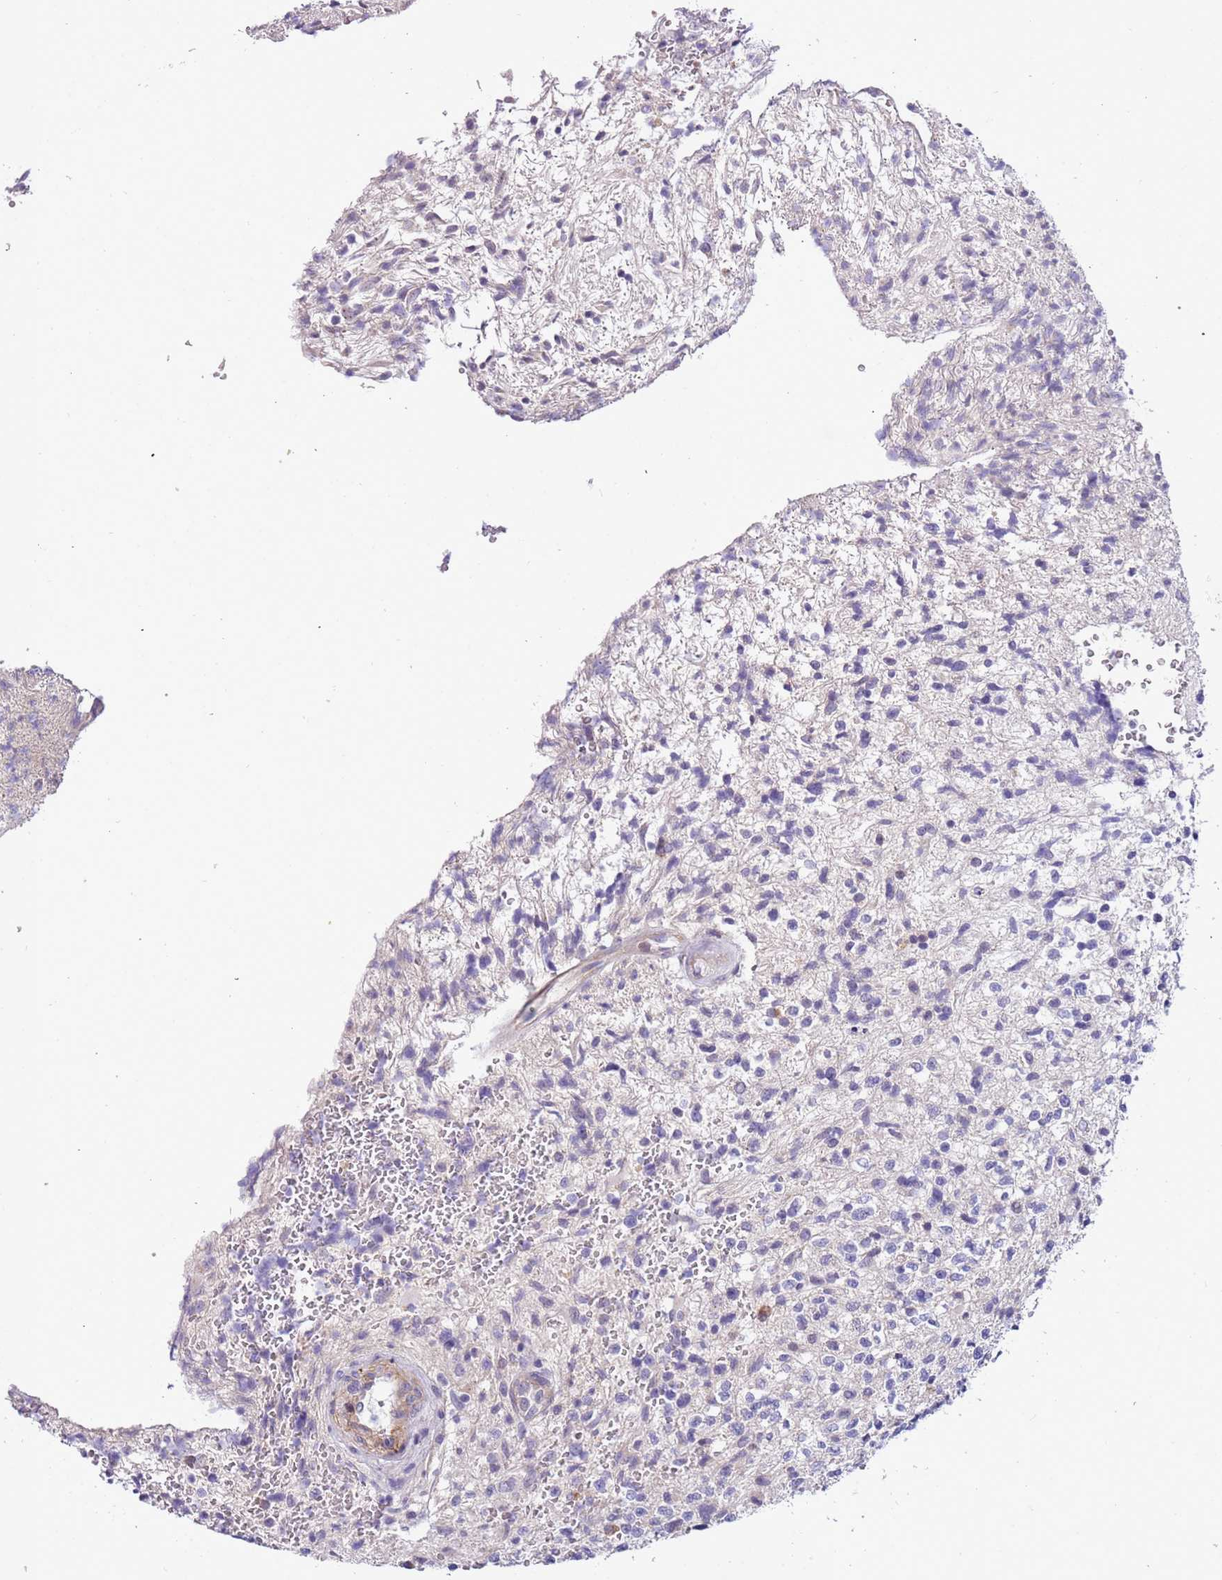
{"staining": {"intensity": "negative", "quantity": "none", "location": "none"}, "tissue": "glioma", "cell_type": "Tumor cells", "image_type": "cancer", "snomed": [{"axis": "morphology", "description": "Glioma, malignant, High grade"}, {"axis": "topography", "description": "Brain"}], "caption": "Human glioma stained for a protein using immunohistochemistry displays no expression in tumor cells.", "gene": "PLEKHH1", "patient": {"sex": "male", "age": 56}}